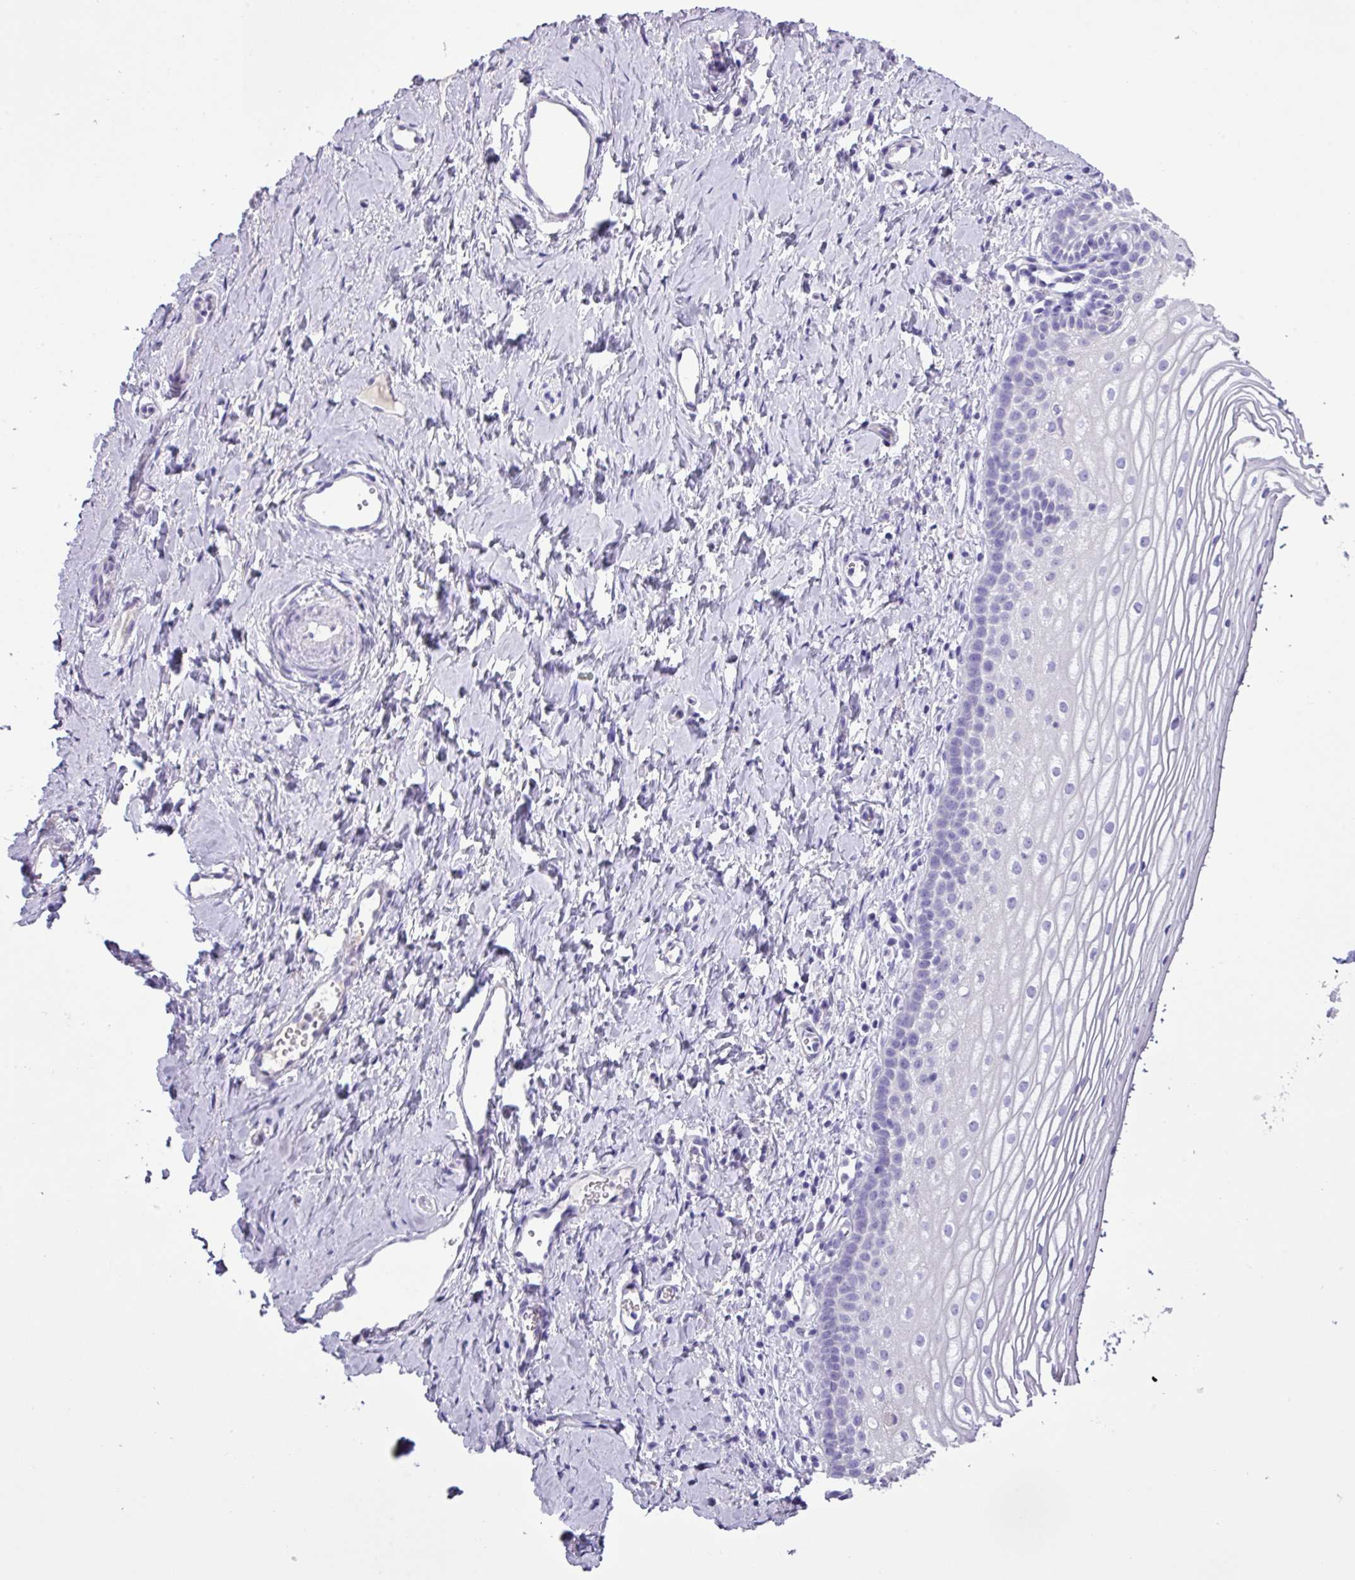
{"staining": {"intensity": "negative", "quantity": "none", "location": "none"}, "tissue": "vagina", "cell_type": "Squamous epithelial cells", "image_type": "normal", "snomed": [{"axis": "morphology", "description": "Normal tissue, NOS"}, {"axis": "topography", "description": "Vagina"}], "caption": "Squamous epithelial cells are negative for protein expression in normal human vagina. (DAB (3,3'-diaminobenzidine) immunohistochemistry with hematoxylin counter stain).", "gene": "CYSTM1", "patient": {"sex": "female", "age": 56}}